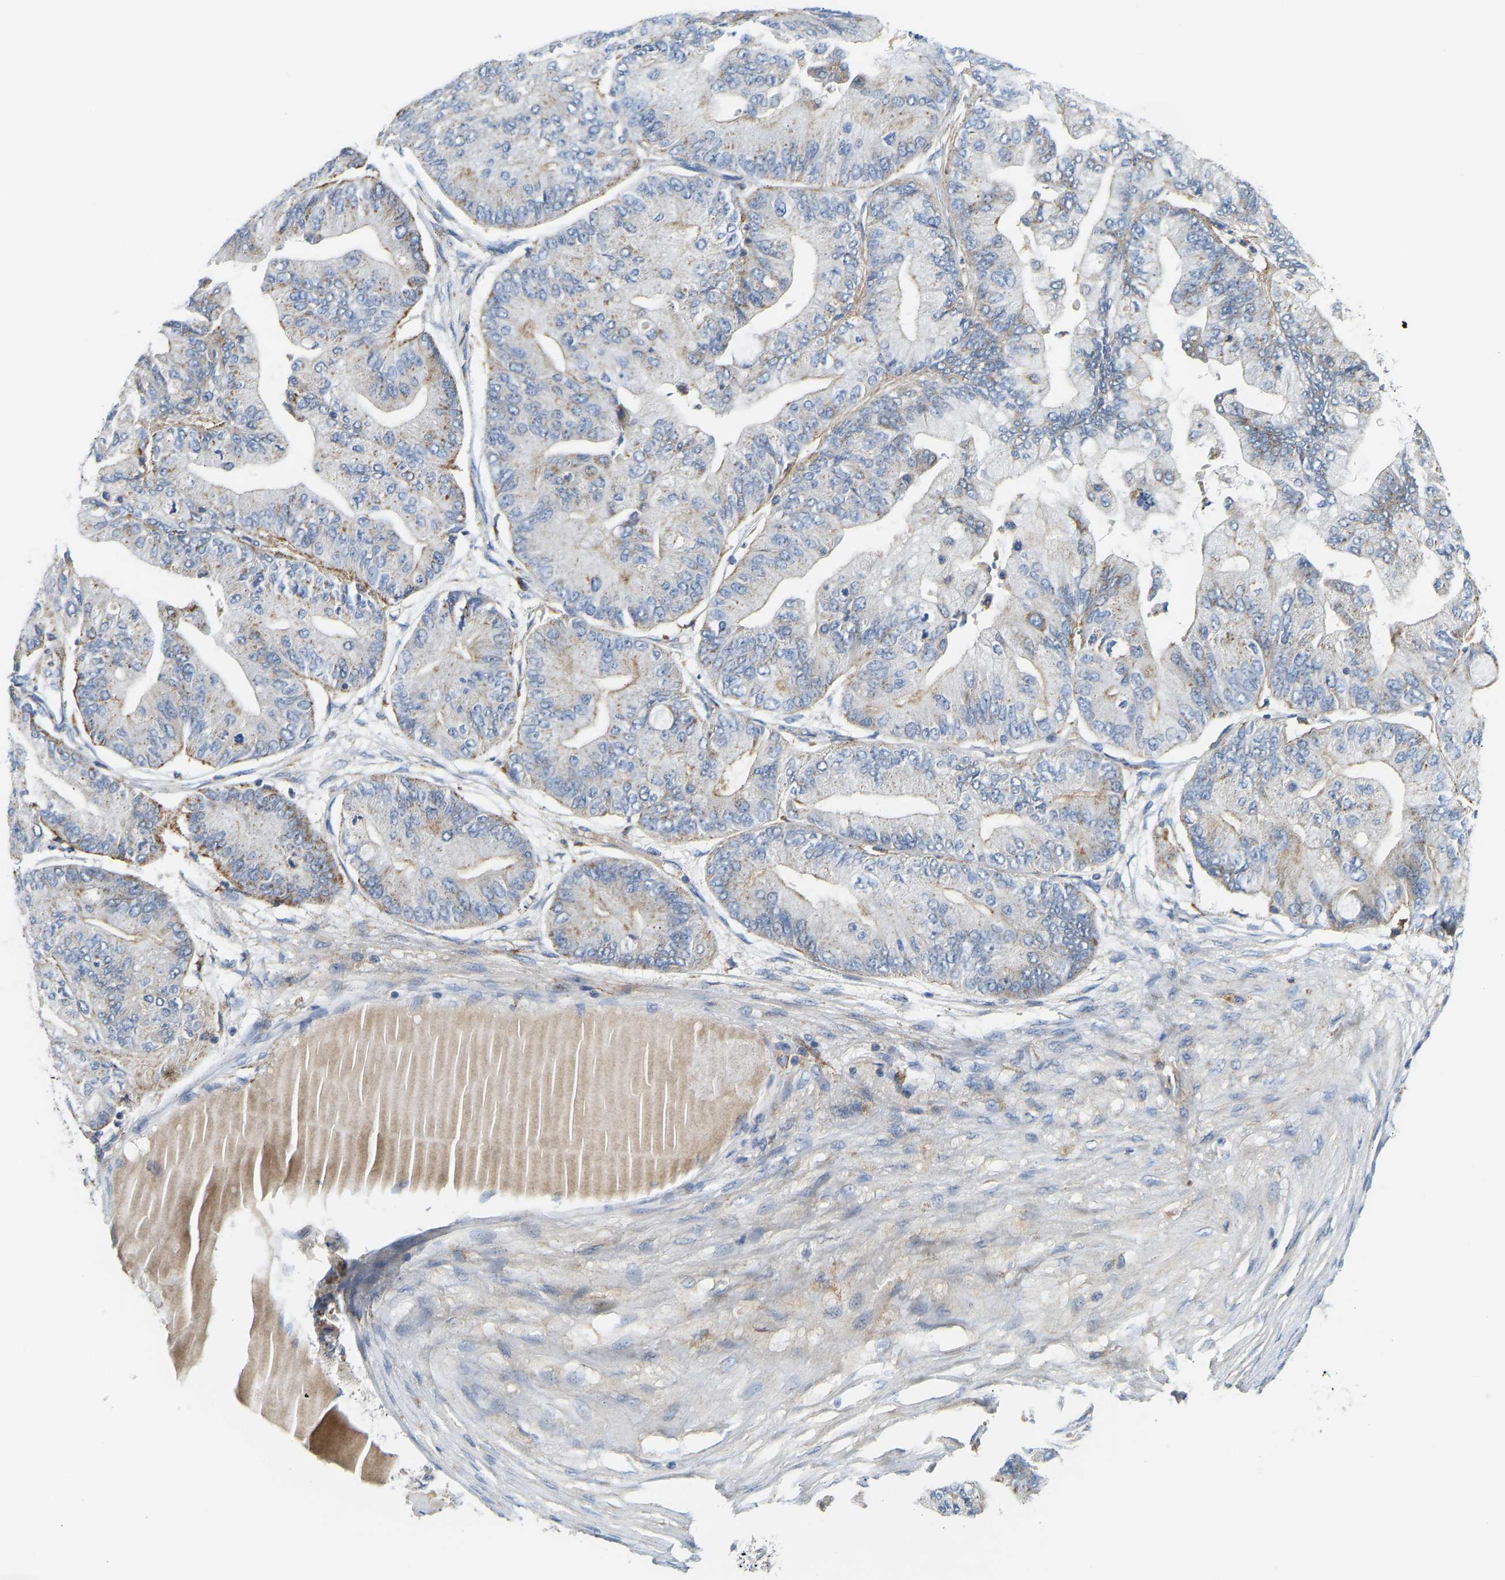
{"staining": {"intensity": "moderate", "quantity": "<25%", "location": "cytoplasmic/membranous"}, "tissue": "ovarian cancer", "cell_type": "Tumor cells", "image_type": "cancer", "snomed": [{"axis": "morphology", "description": "Cystadenocarcinoma, mucinous, NOS"}, {"axis": "topography", "description": "Ovary"}], "caption": "Brown immunohistochemical staining in human ovarian cancer (mucinous cystadenocarcinoma) reveals moderate cytoplasmic/membranous positivity in about <25% of tumor cells.", "gene": "ATP6V1E1", "patient": {"sex": "female", "age": 61}}